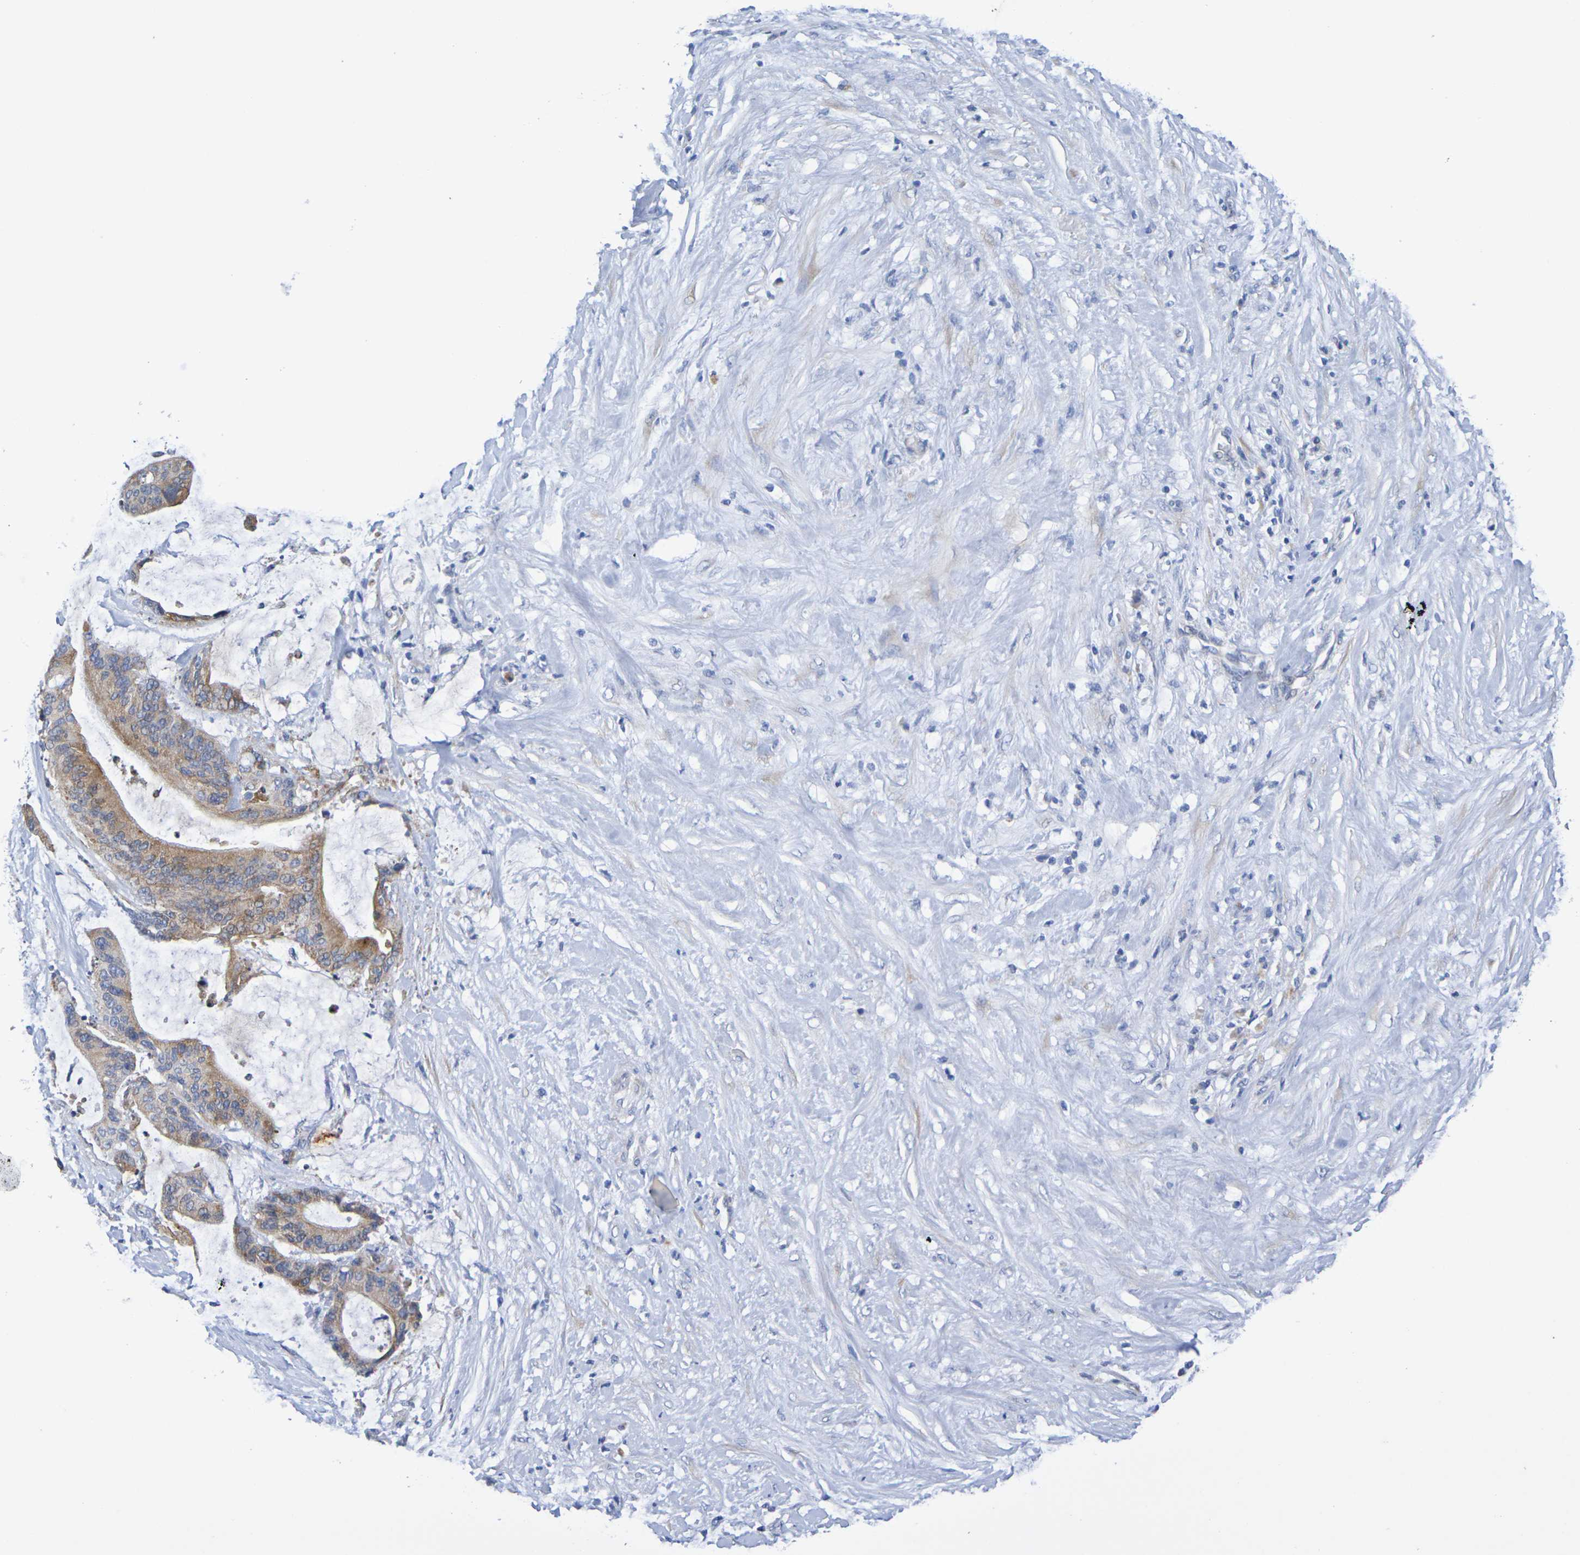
{"staining": {"intensity": "moderate", "quantity": "25%-75%", "location": "cytoplasmic/membranous"}, "tissue": "liver cancer", "cell_type": "Tumor cells", "image_type": "cancer", "snomed": [{"axis": "morphology", "description": "Cholangiocarcinoma"}, {"axis": "topography", "description": "Liver"}], "caption": "Liver cancer (cholangiocarcinoma) tissue shows moderate cytoplasmic/membranous expression in approximately 25%-75% of tumor cells, visualized by immunohistochemistry.", "gene": "SDC4", "patient": {"sex": "female", "age": 73}}